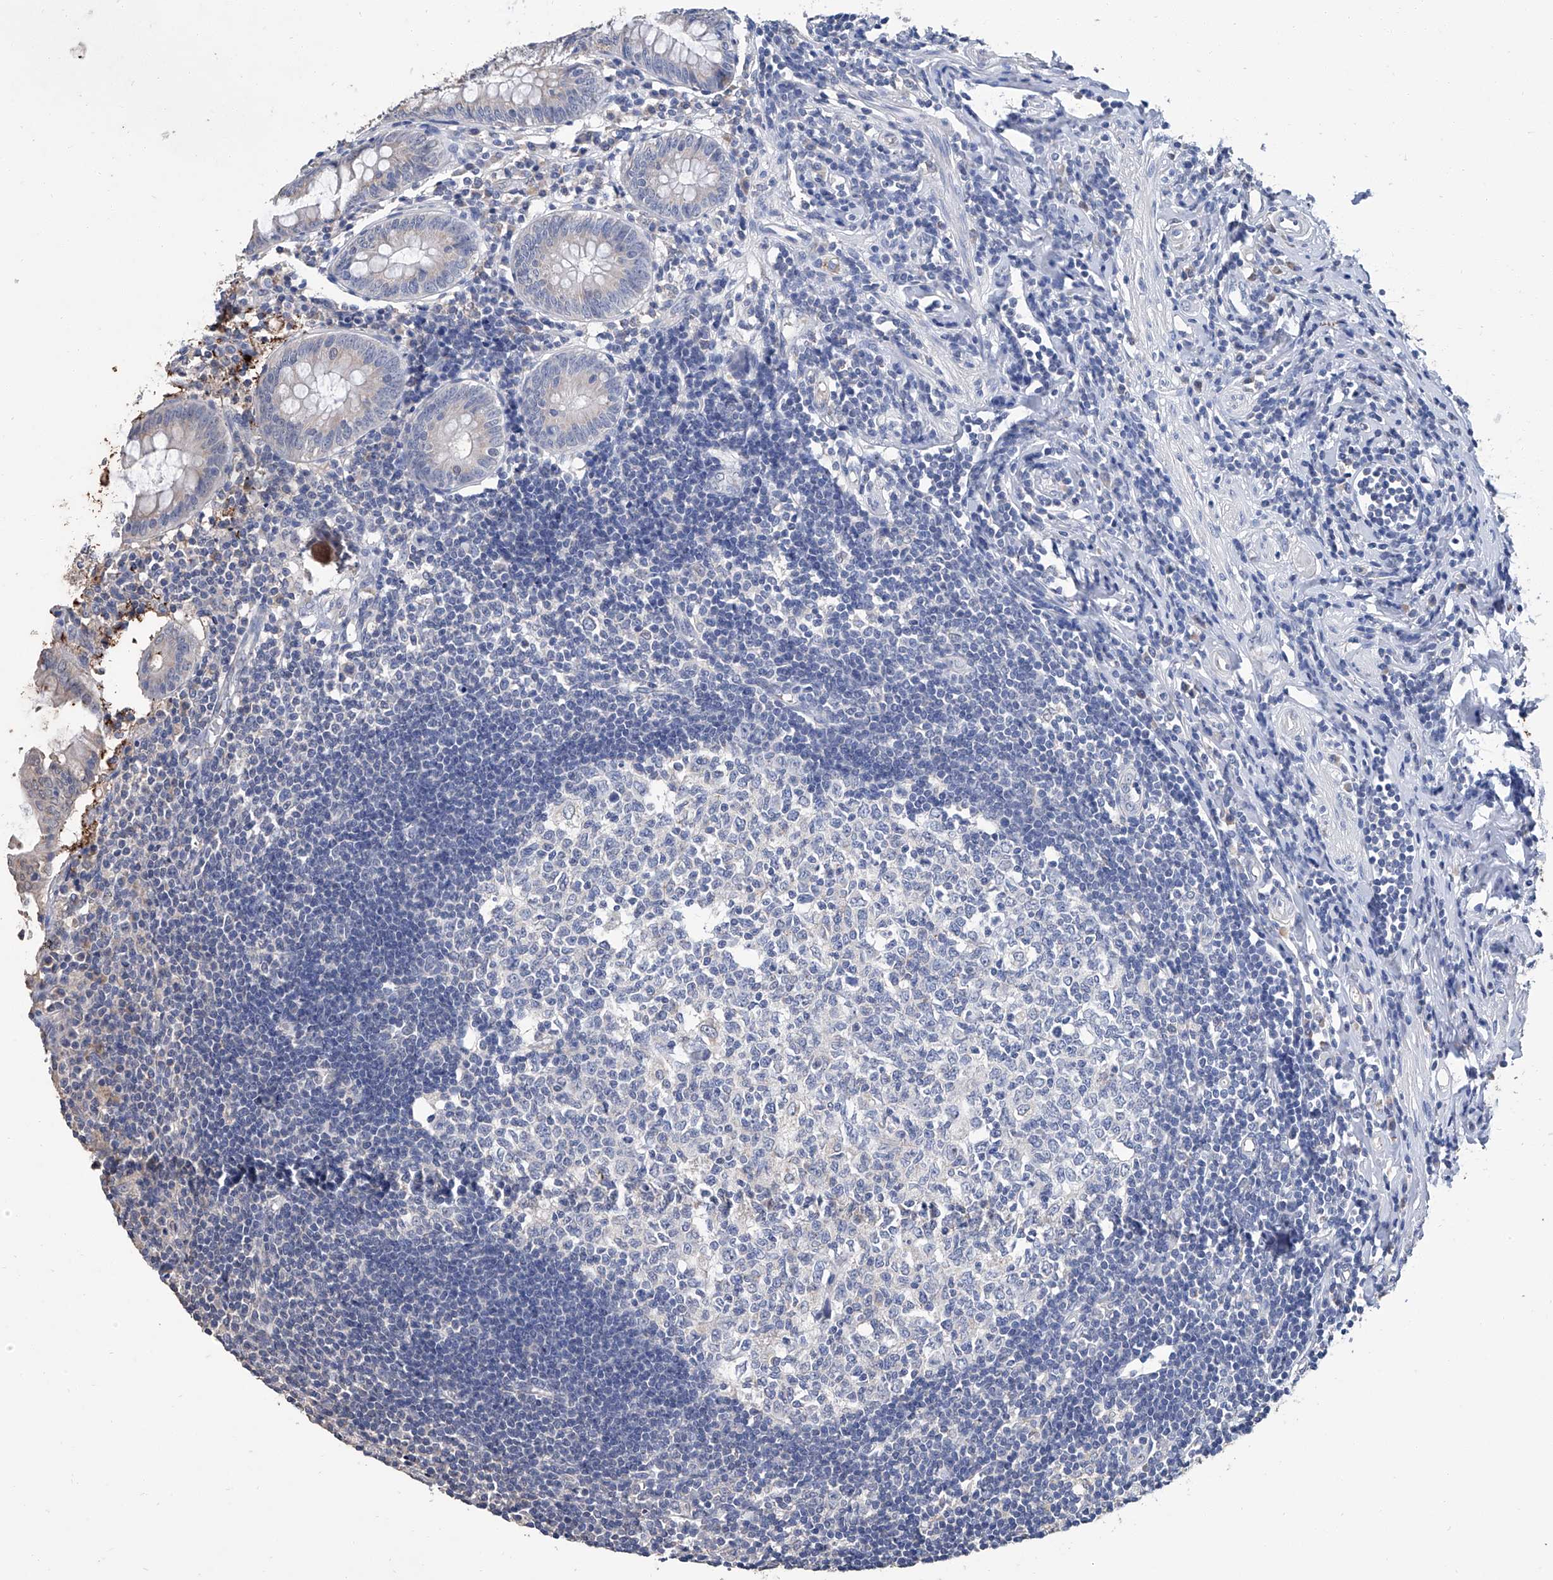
{"staining": {"intensity": "negative", "quantity": "none", "location": "none"}, "tissue": "appendix", "cell_type": "Glandular cells", "image_type": "normal", "snomed": [{"axis": "morphology", "description": "Normal tissue, NOS"}, {"axis": "topography", "description": "Appendix"}], "caption": "This is an immunohistochemistry (IHC) histopathology image of normal human appendix. There is no positivity in glandular cells.", "gene": "GPT", "patient": {"sex": "female", "age": 54}}